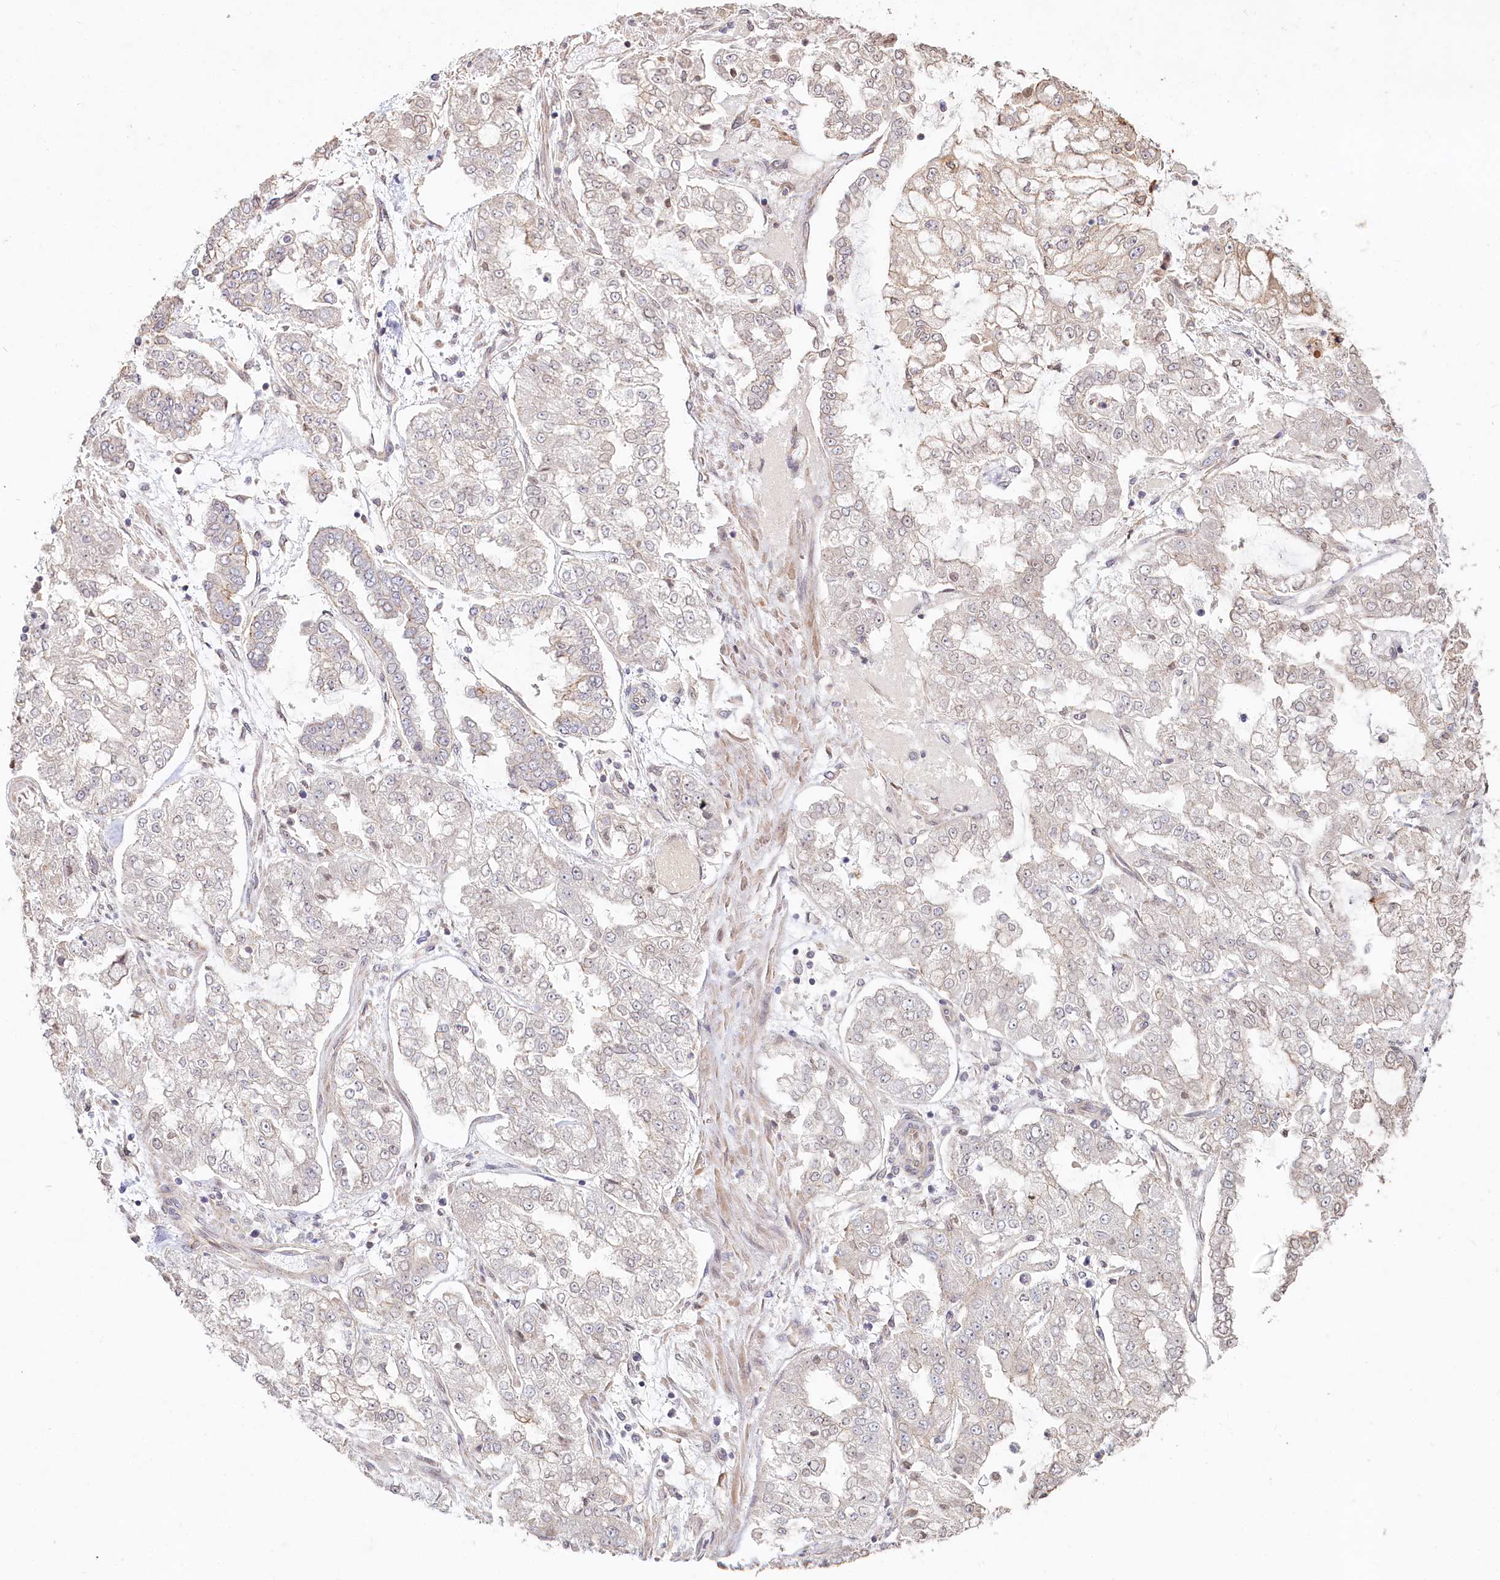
{"staining": {"intensity": "negative", "quantity": "none", "location": "none"}, "tissue": "stomach cancer", "cell_type": "Tumor cells", "image_type": "cancer", "snomed": [{"axis": "morphology", "description": "Adenocarcinoma, NOS"}, {"axis": "topography", "description": "Stomach"}], "caption": "Immunohistochemistry (IHC) histopathology image of neoplastic tissue: human stomach cancer stained with DAB reveals no significant protein positivity in tumor cells. (Brightfield microscopy of DAB (3,3'-diaminobenzidine) IHC at high magnification).", "gene": "TCHP", "patient": {"sex": "male", "age": 76}}